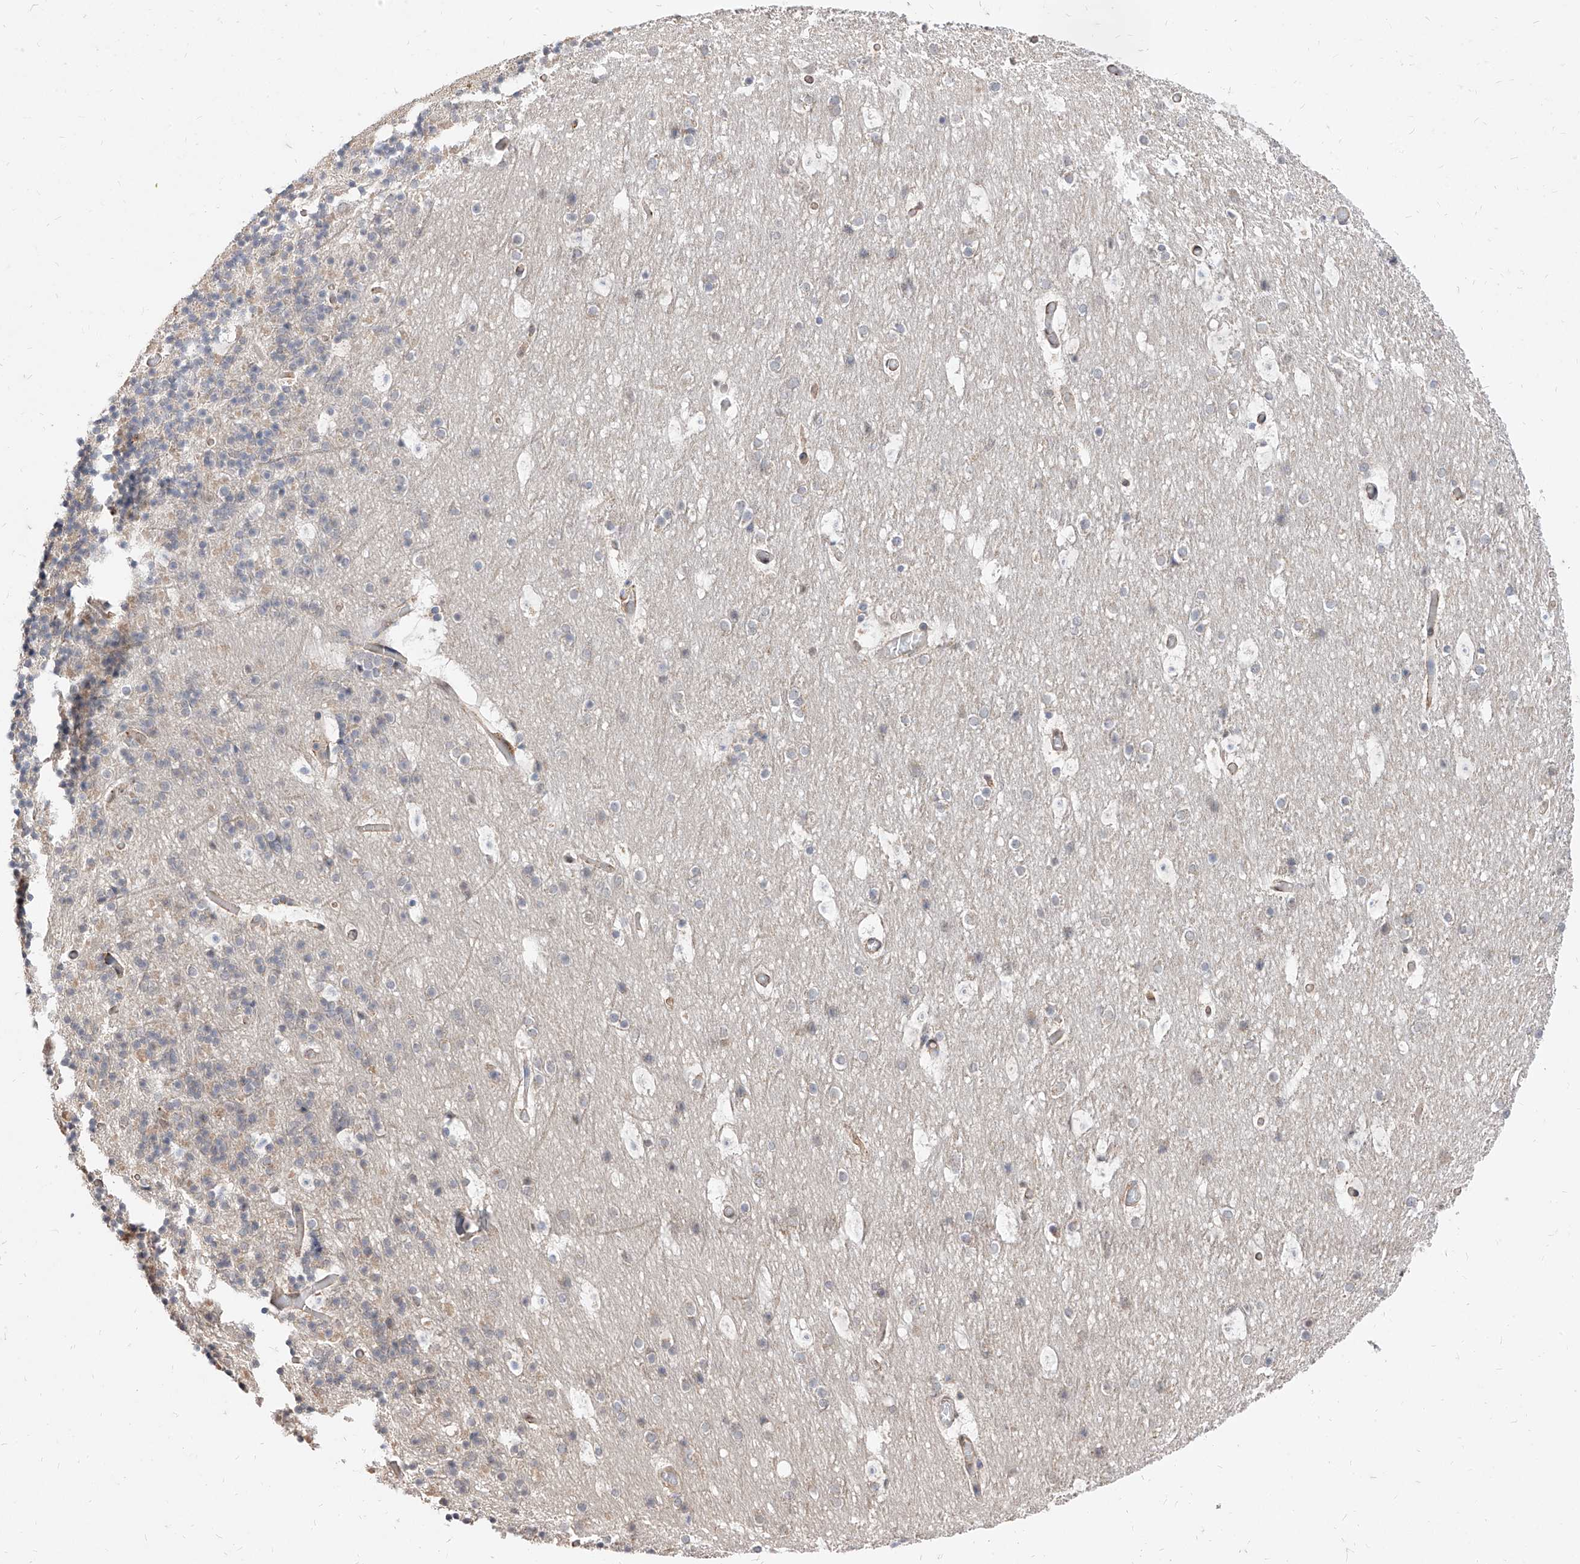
{"staining": {"intensity": "negative", "quantity": "none", "location": "none"}, "tissue": "cerebellum", "cell_type": "Cells in granular layer", "image_type": "normal", "snomed": [{"axis": "morphology", "description": "Normal tissue, NOS"}, {"axis": "topography", "description": "Cerebellum"}], "caption": "Photomicrograph shows no significant protein expression in cells in granular layer of benign cerebellum. (Brightfield microscopy of DAB immunohistochemistry (IHC) at high magnification).", "gene": "C8orf82", "patient": {"sex": "male", "age": 57}}